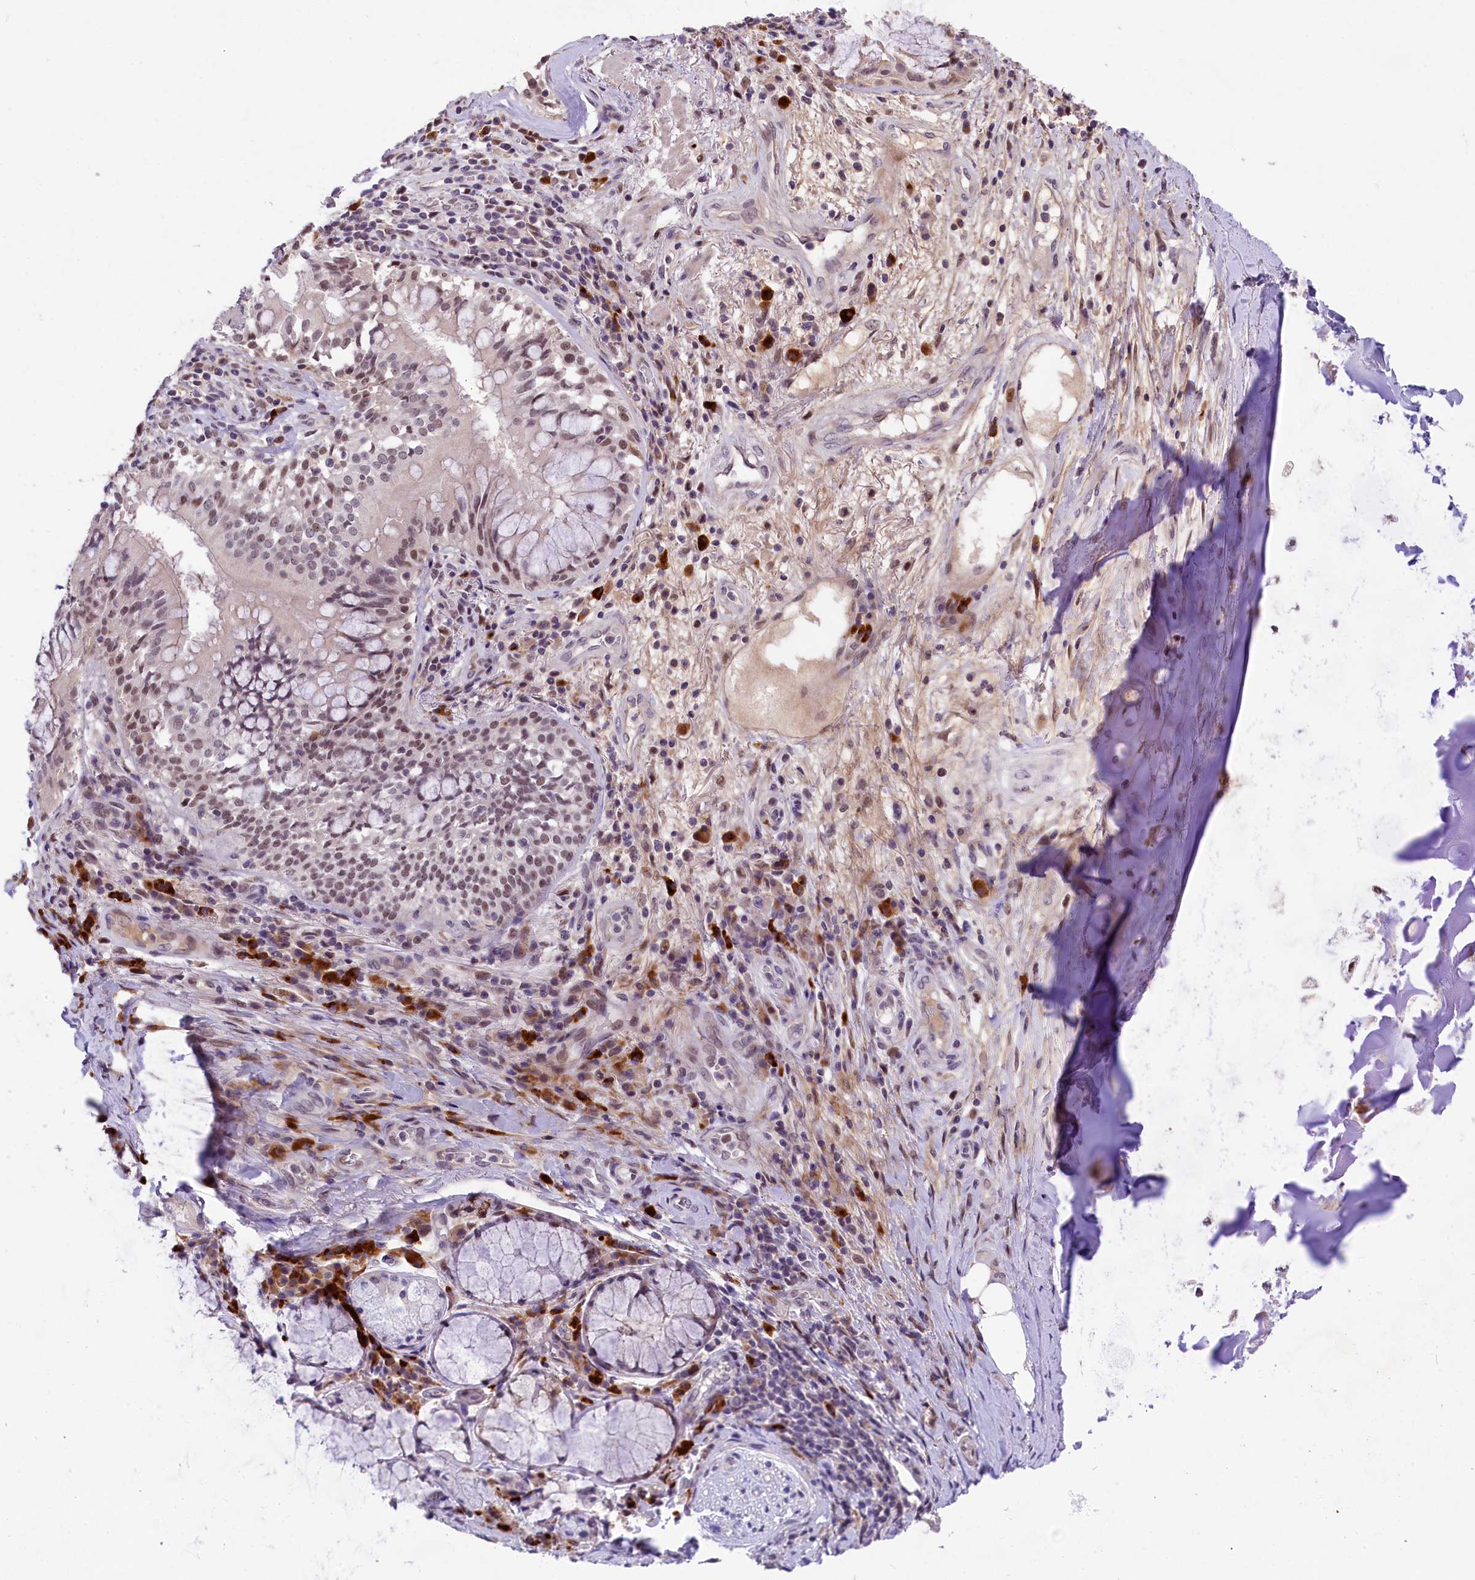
{"staining": {"intensity": "negative", "quantity": "none", "location": "none"}, "tissue": "adipose tissue", "cell_type": "Adipocytes", "image_type": "normal", "snomed": [{"axis": "morphology", "description": "Normal tissue, NOS"}, {"axis": "morphology", "description": "Squamous cell carcinoma, NOS"}, {"axis": "topography", "description": "Bronchus"}, {"axis": "topography", "description": "Lung"}], "caption": "This is a image of IHC staining of unremarkable adipose tissue, which shows no positivity in adipocytes. (Brightfield microscopy of DAB immunohistochemistry at high magnification).", "gene": "FBXO45", "patient": {"sex": "male", "age": 64}}